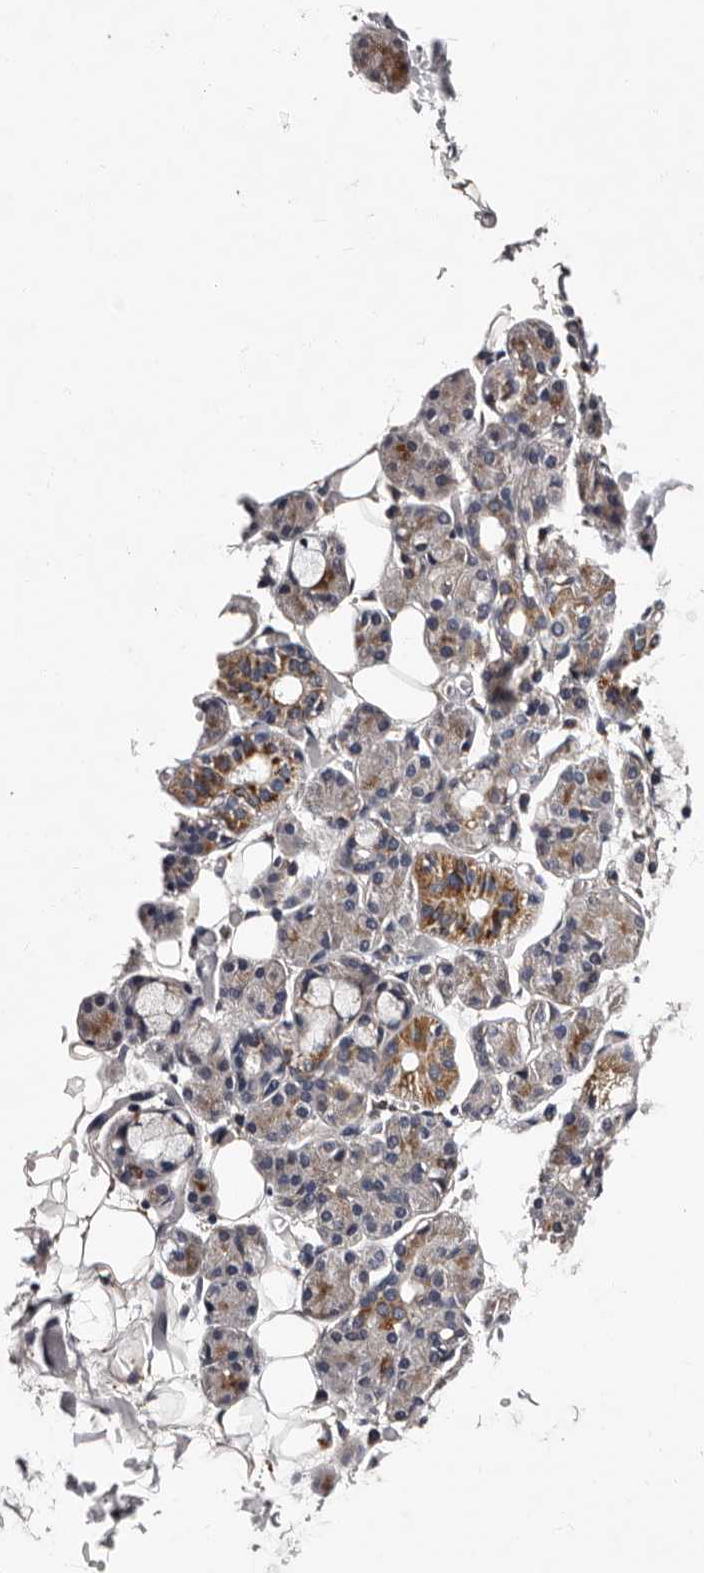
{"staining": {"intensity": "moderate", "quantity": "<25%", "location": "cytoplasmic/membranous"}, "tissue": "salivary gland", "cell_type": "Glandular cells", "image_type": "normal", "snomed": [{"axis": "morphology", "description": "Normal tissue, NOS"}, {"axis": "topography", "description": "Salivary gland"}], "caption": "Salivary gland stained for a protein reveals moderate cytoplasmic/membranous positivity in glandular cells.", "gene": "ADCK5", "patient": {"sex": "male", "age": 63}}